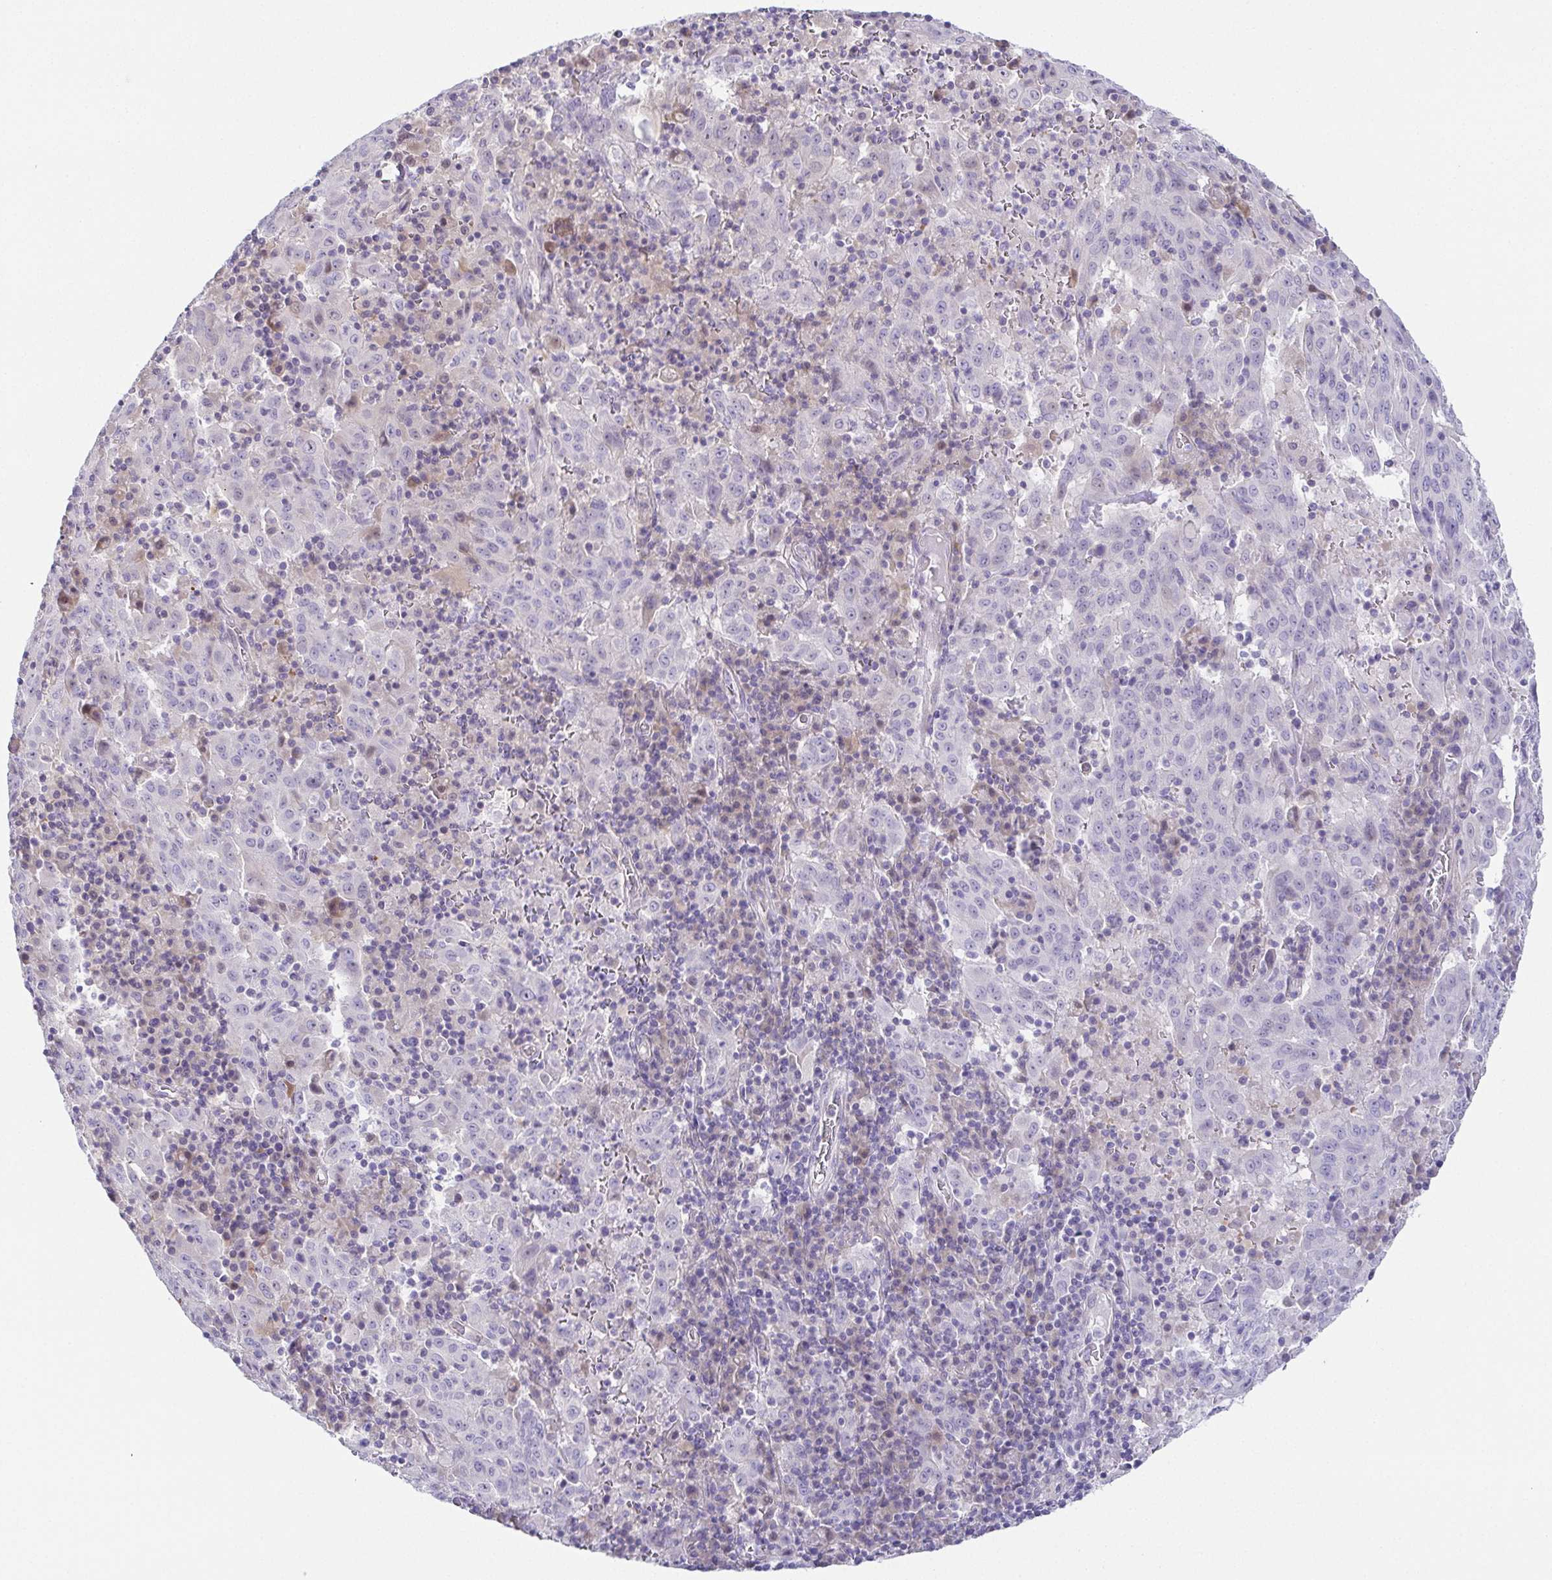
{"staining": {"intensity": "negative", "quantity": "none", "location": "none"}, "tissue": "pancreatic cancer", "cell_type": "Tumor cells", "image_type": "cancer", "snomed": [{"axis": "morphology", "description": "Adenocarcinoma, NOS"}, {"axis": "topography", "description": "Pancreas"}], "caption": "Immunohistochemical staining of human pancreatic adenocarcinoma exhibits no significant staining in tumor cells. The staining is performed using DAB (3,3'-diaminobenzidine) brown chromogen with nuclei counter-stained in using hematoxylin.", "gene": "FAM162B", "patient": {"sex": "male", "age": 63}}